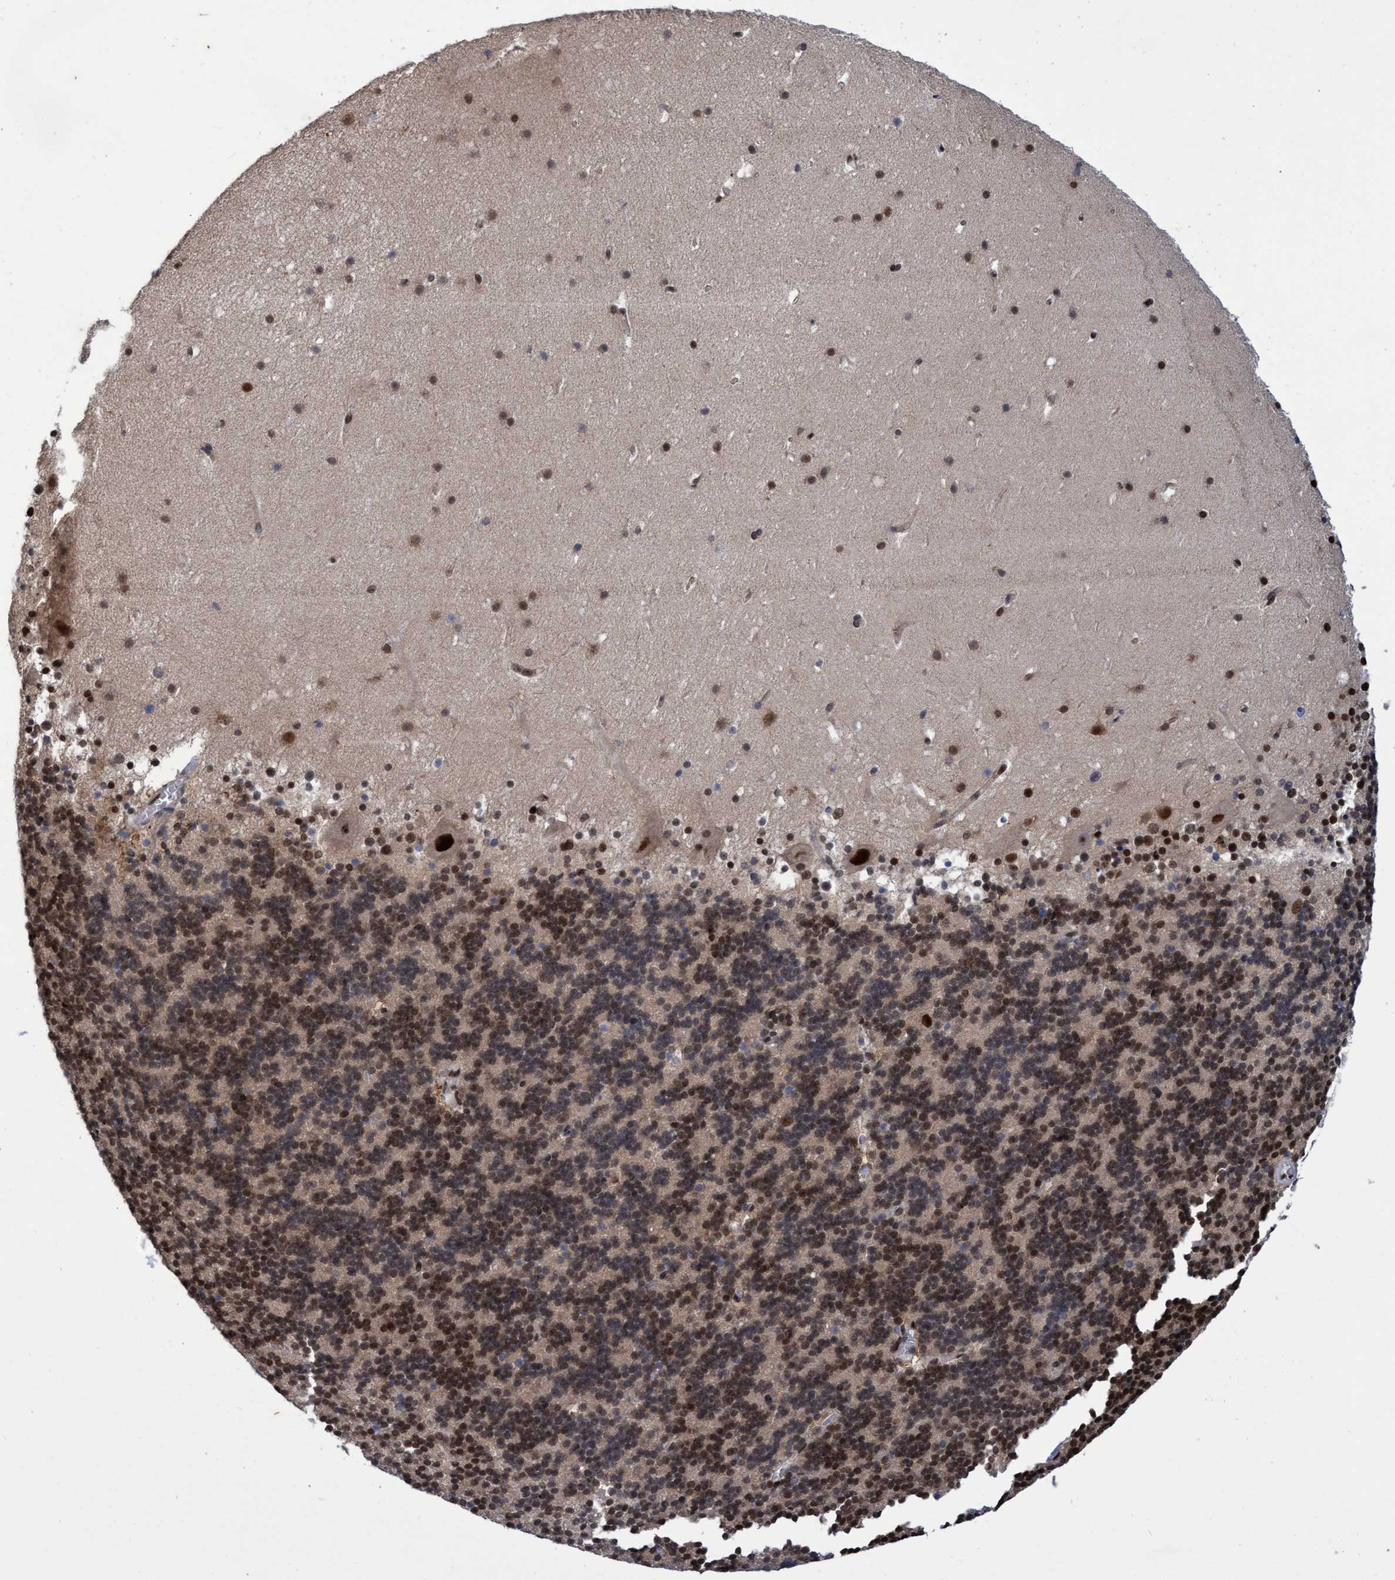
{"staining": {"intensity": "moderate", "quantity": ">75%", "location": "nuclear"}, "tissue": "cerebellum", "cell_type": "Cells in granular layer", "image_type": "normal", "snomed": [{"axis": "morphology", "description": "Normal tissue, NOS"}, {"axis": "topography", "description": "Cerebellum"}], "caption": "Protein expression analysis of normal cerebellum demonstrates moderate nuclear staining in about >75% of cells in granular layer.", "gene": "GTF2F1", "patient": {"sex": "male", "age": 45}}